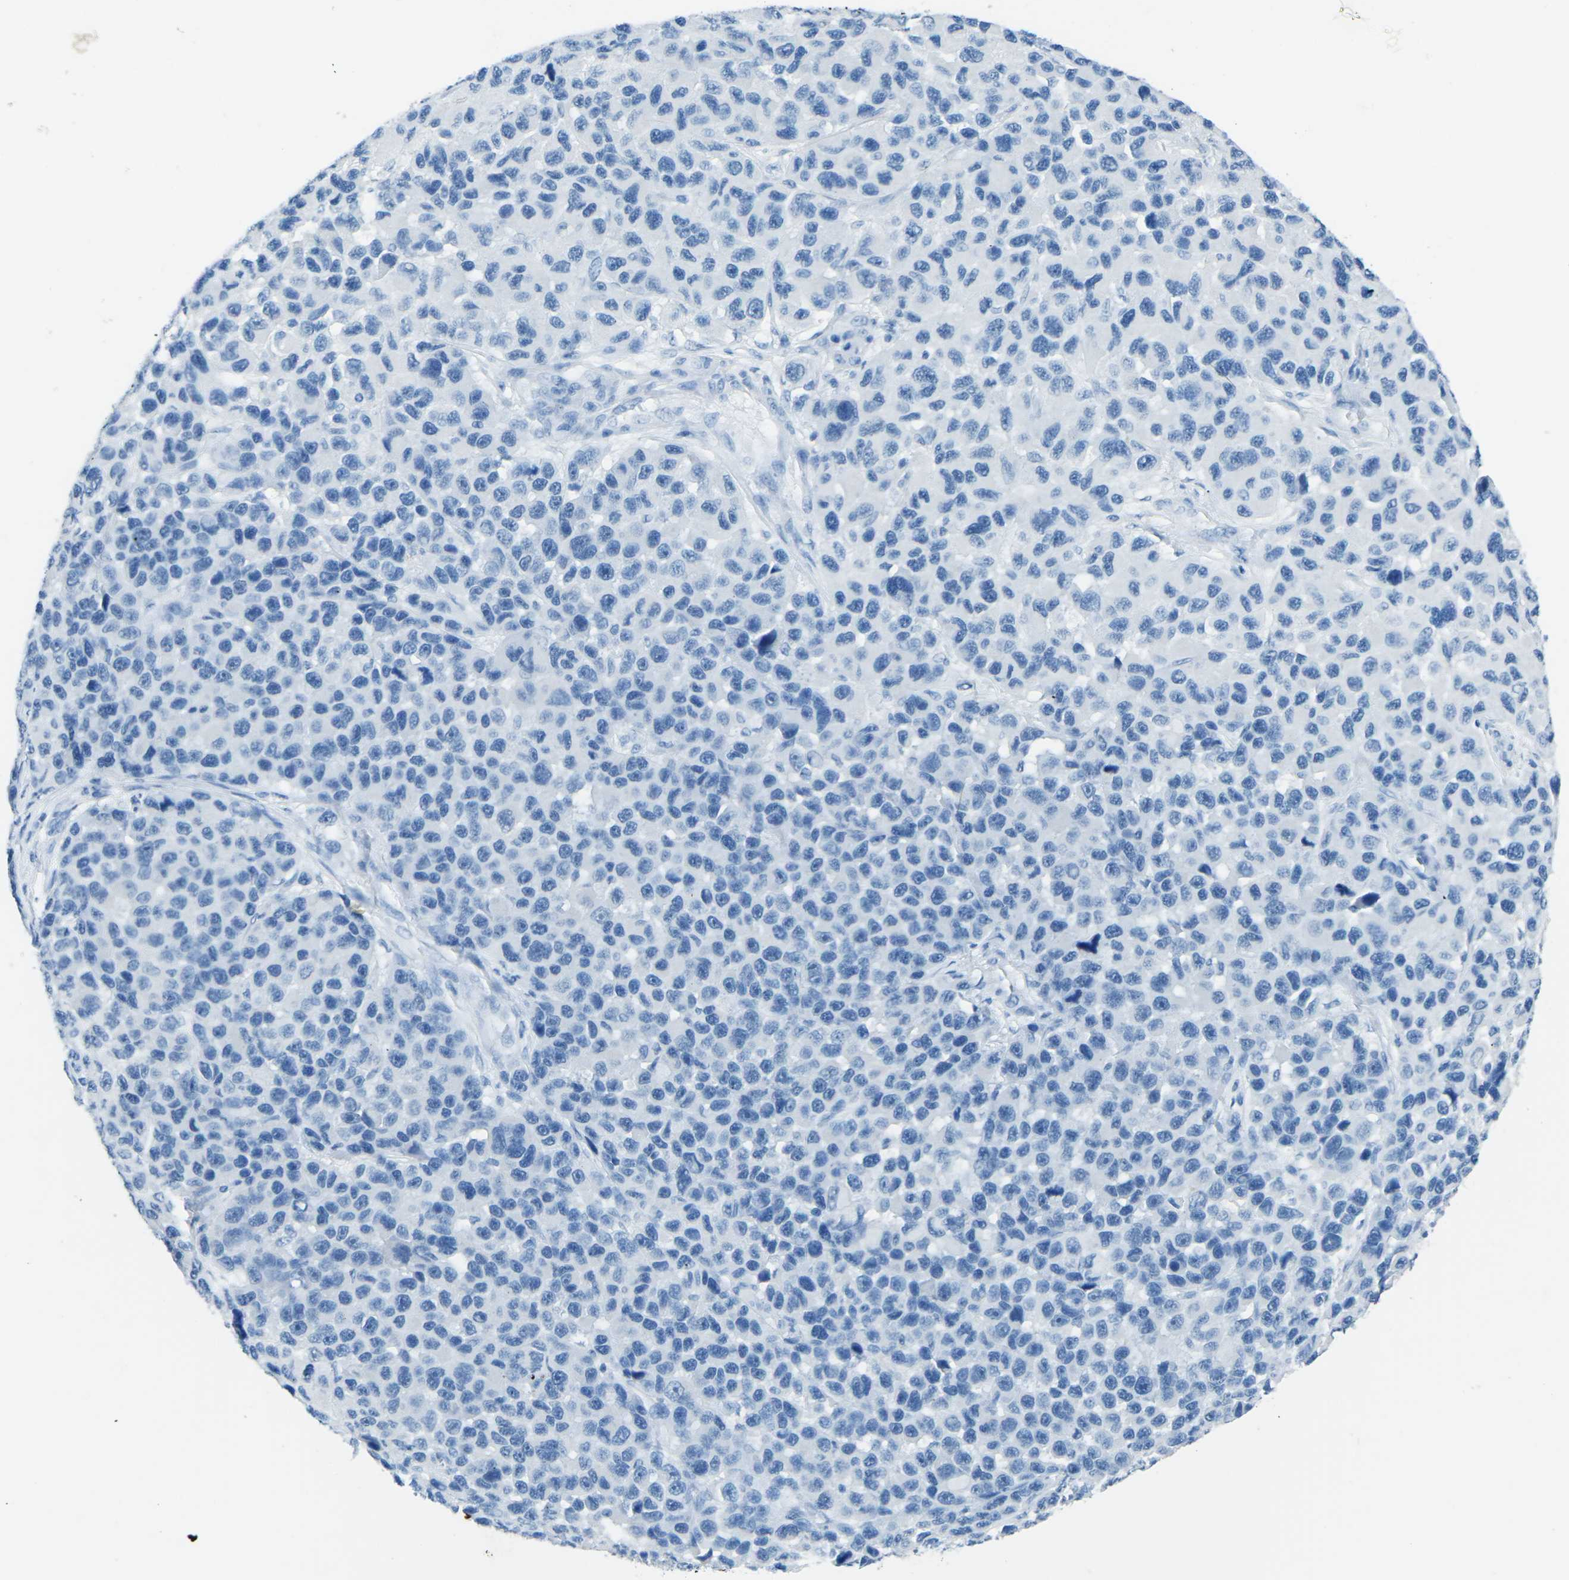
{"staining": {"intensity": "negative", "quantity": "none", "location": "none"}, "tissue": "melanoma", "cell_type": "Tumor cells", "image_type": "cancer", "snomed": [{"axis": "morphology", "description": "Malignant melanoma, NOS"}, {"axis": "topography", "description": "Skin"}], "caption": "DAB (3,3'-diaminobenzidine) immunohistochemical staining of melanoma shows no significant positivity in tumor cells.", "gene": "MYH8", "patient": {"sex": "male", "age": 53}}